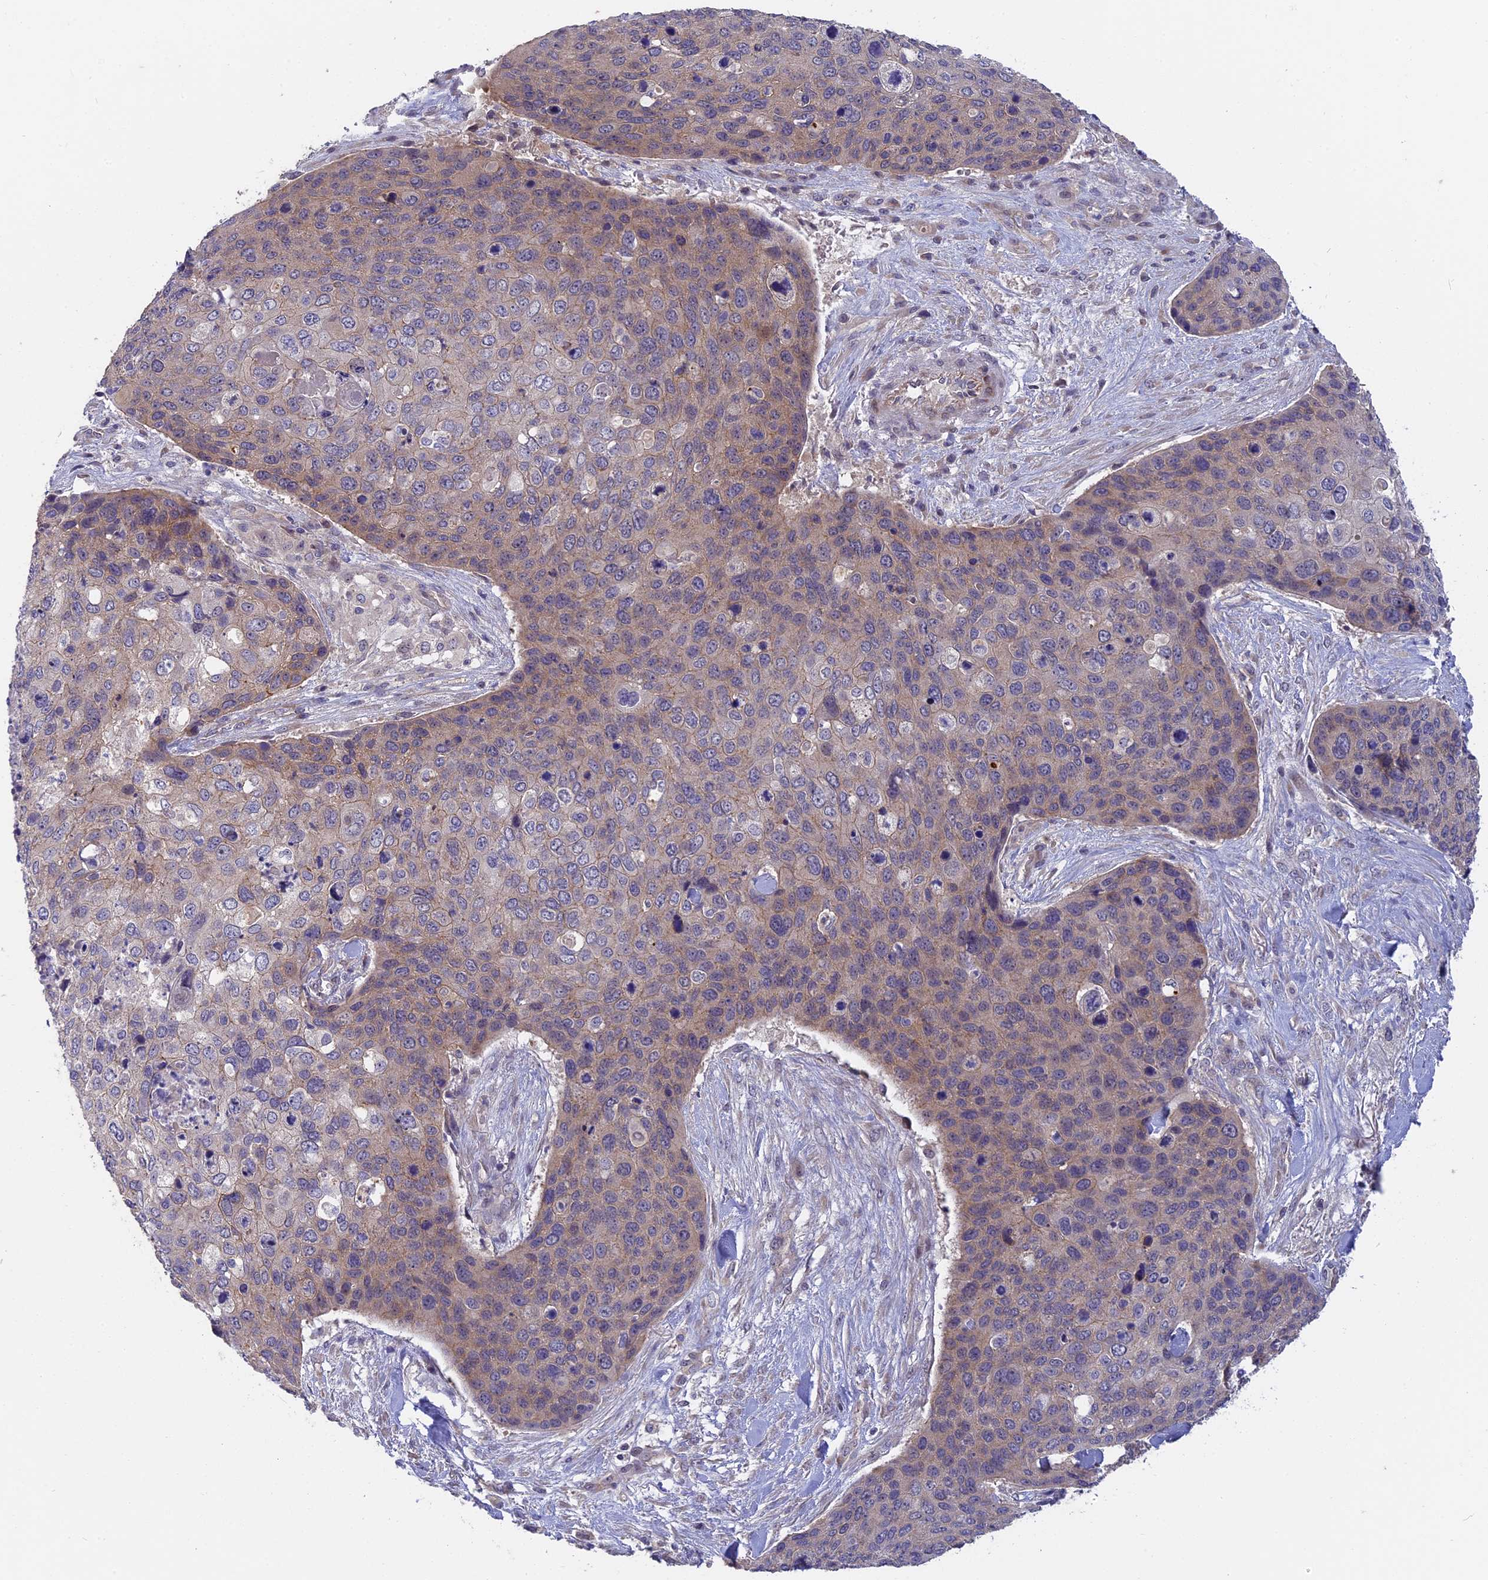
{"staining": {"intensity": "weak", "quantity": "25%-75%", "location": "cytoplasmic/membranous"}, "tissue": "skin cancer", "cell_type": "Tumor cells", "image_type": "cancer", "snomed": [{"axis": "morphology", "description": "Basal cell carcinoma"}, {"axis": "topography", "description": "Skin"}], "caption": "Protein expression analysis of human skin cancer reveals weak cytoplasmic/membranous expression in approximately 25%-75% of tumor cells.", "gene": "TENT4B", "patient": {"sex": "female", "age": 74}}